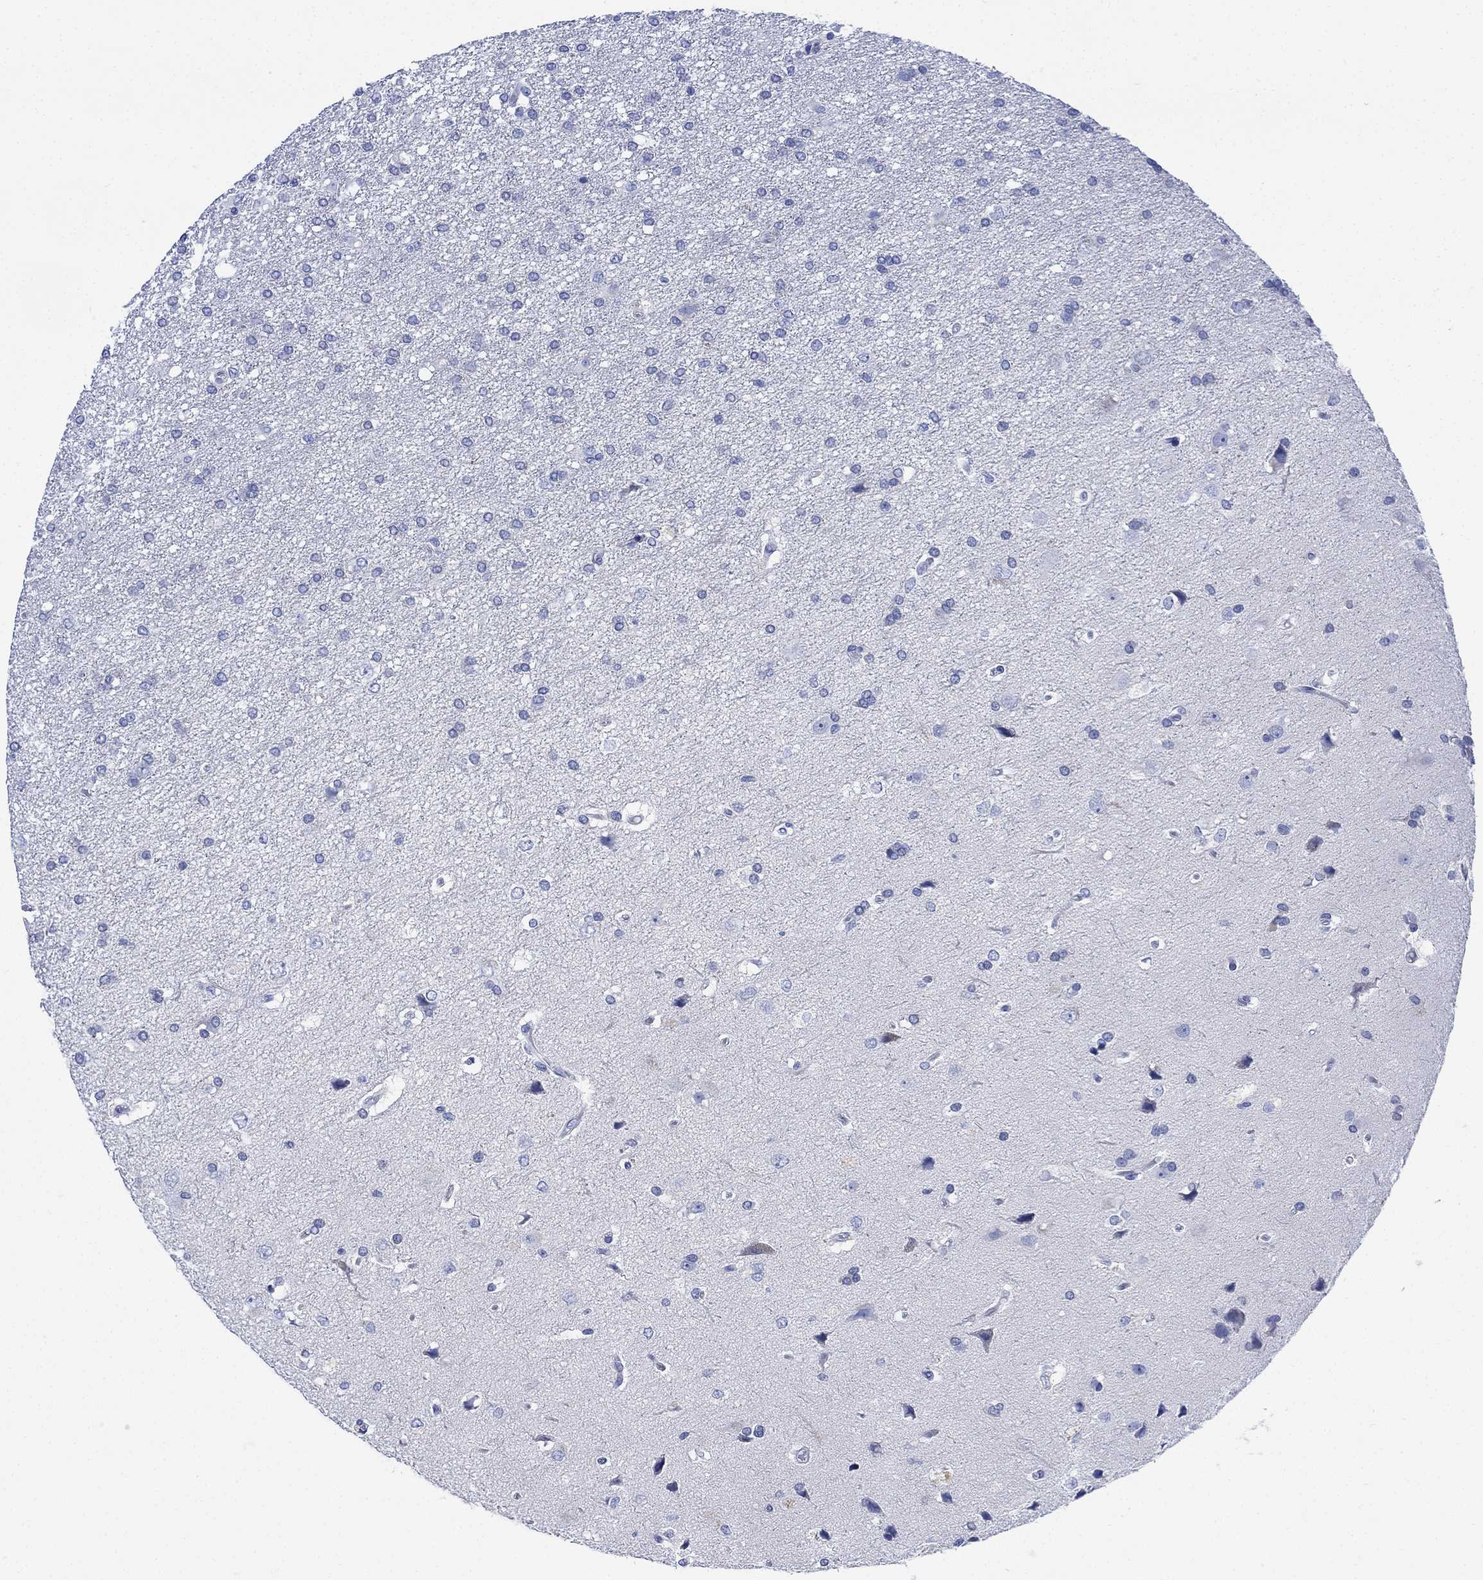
{"staining": {"intensity": "negative", "quantity": "none", "location": "none"}, "tissue": "glioma", "cell_type": "Tumor cells", "image_type": "cancer", "snomed": [{"axis": "morphology", "description": "Glioma, malignant, High grade"}, {"axis": "topography", "description": "Brain"}], "caption": "This is an IHC photomicrograph of human malignant high-grade glioma. There is no positivity in tumor cells.", "gene": "MYL1", "patient": {"sex": "female", "age": 63}}